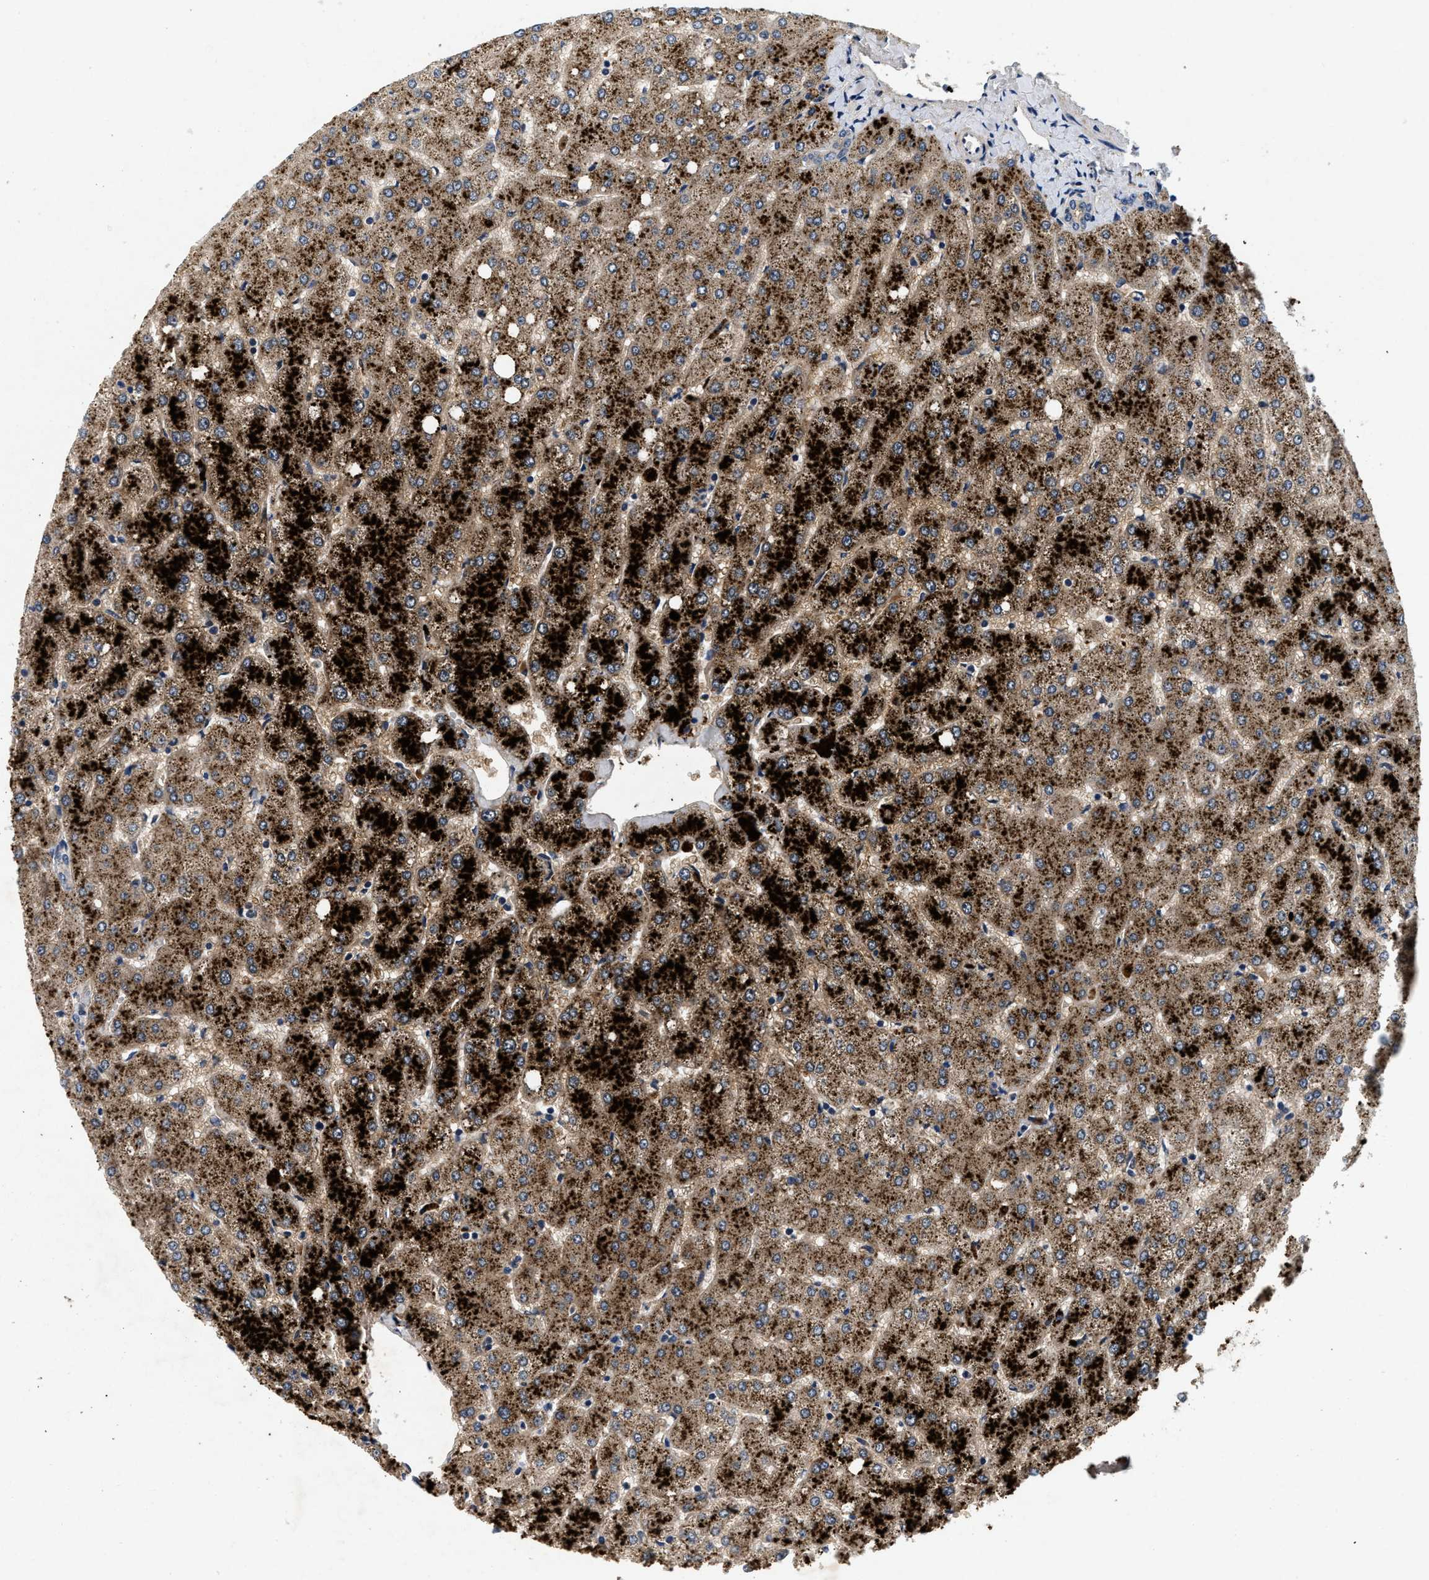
{"staining": {"intensity": "weak", "quantity": "25%-75%", "location": "cytoplasmic/membranous"}, "tissue": "liver", "cell_type": "Cholangiocytes", "image_type": "normal", "snomed": [{"axis": "morphology", "description": "Normal tissue, NOS"}, {"axis": "topography", "description": "Liver"}], "caption": "The histopathology image shows staining of normal liver, revealing weak cytoplasmic/membranous protein positivity (brown color) within cholangiocytes. (Stains: DAB (3,3'-diaminobenzidine) in brown, nuclei in blue, Microscopy: brightfield microscopy at high magnification).", "gene": "PDP1", "patient": {"sex": "female", "age": 54}}